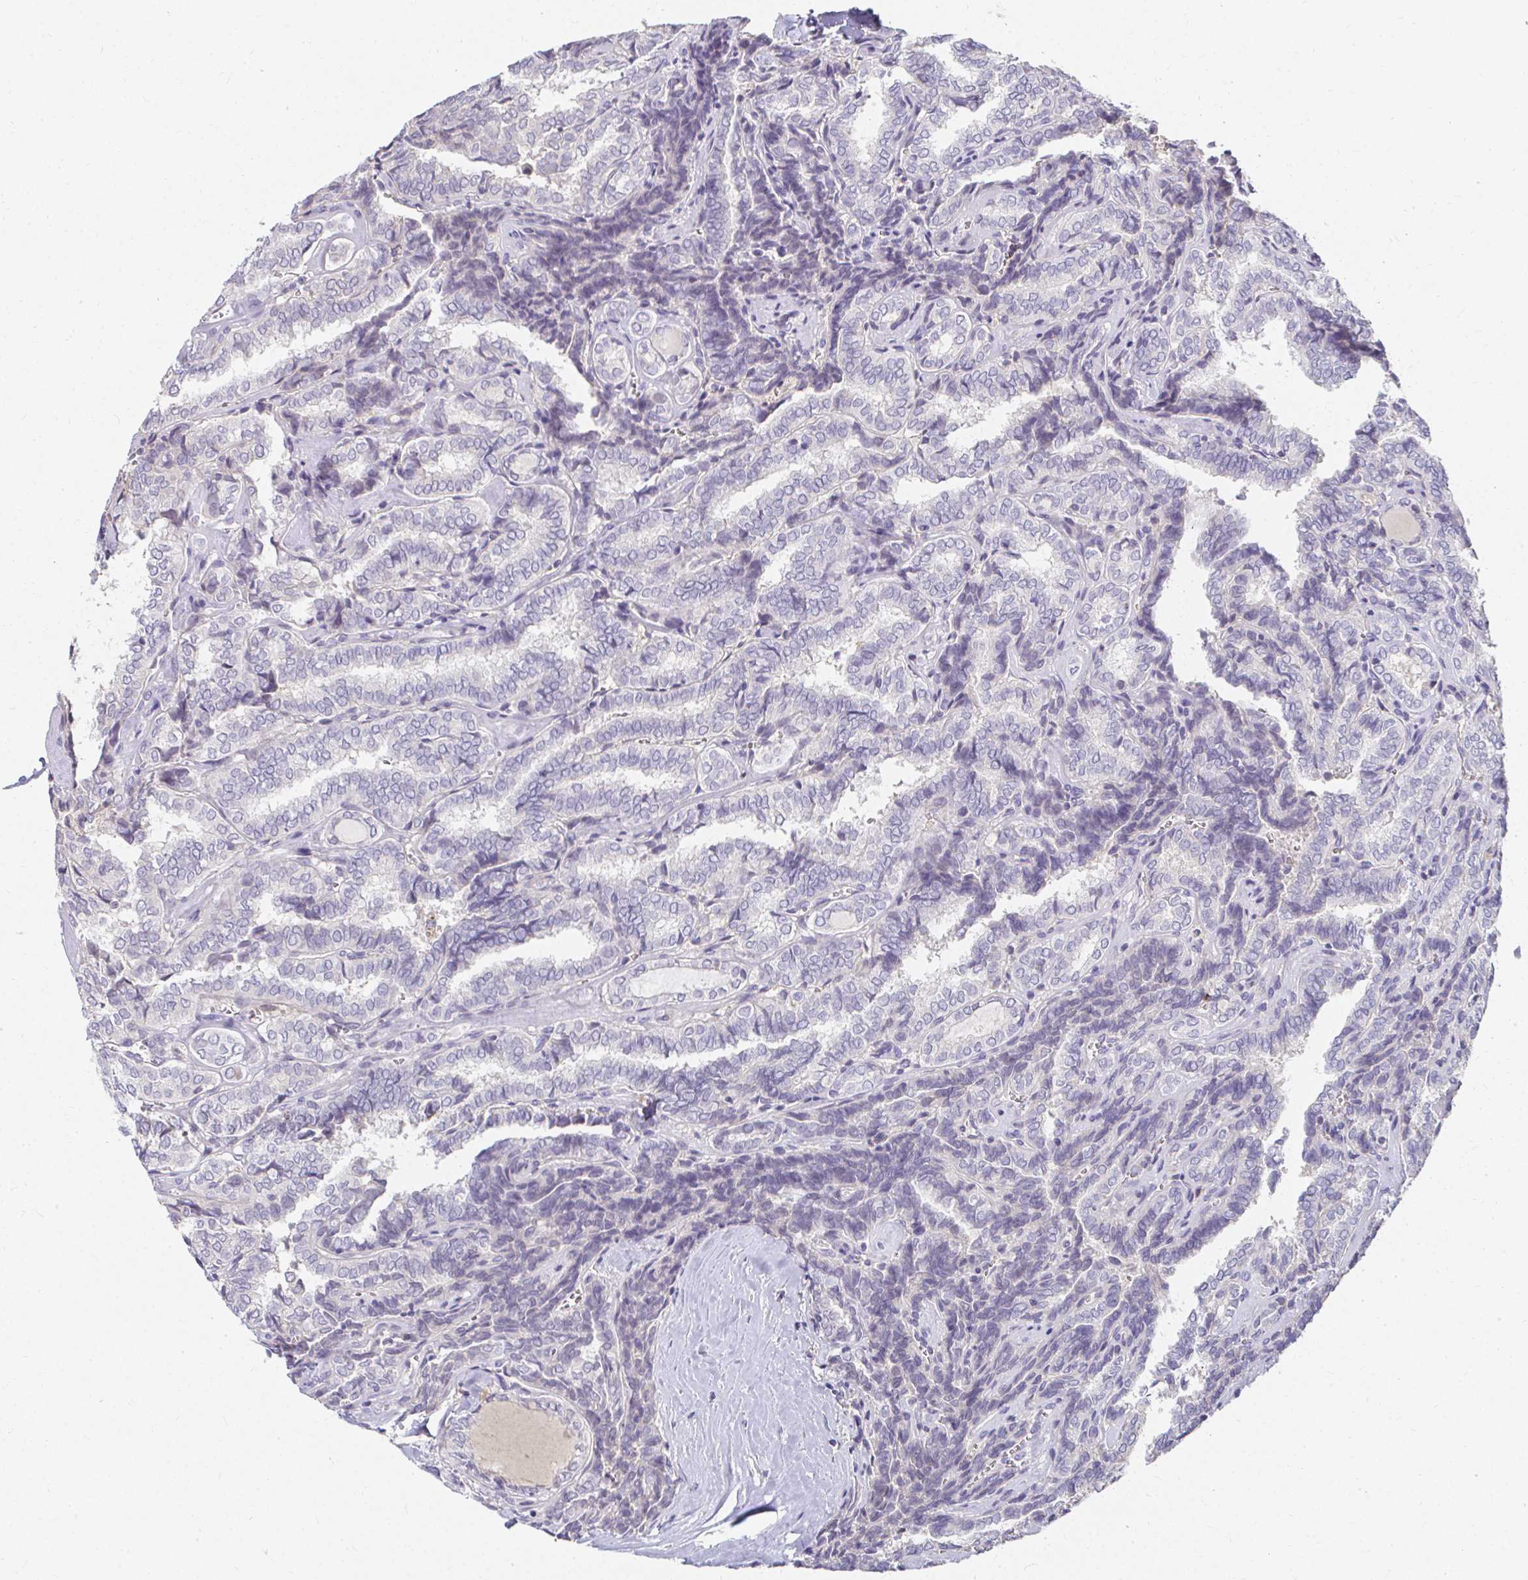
{"staining": {"intensity": "negative", "quantity": "none", "location": "none"}, "tissue": "thyroid cancer", "cell_type": "Tumor cells", "image_type": "cancer", "snomed": [{"axis": "morphology", "description": "Papillary adenocarcinoma, NOS"}, {"axis": "topography", "description": "Thyroid gland"}], "caption": "The photomicrograph displays no significant positivity in tumor cells of thyroid cancer. (DAB (3,3'-diaminobenzidine) immunohistochemistry, high magnification).", "gene": "LOXL4", "patient": {"sex": "female", "age": 30}}